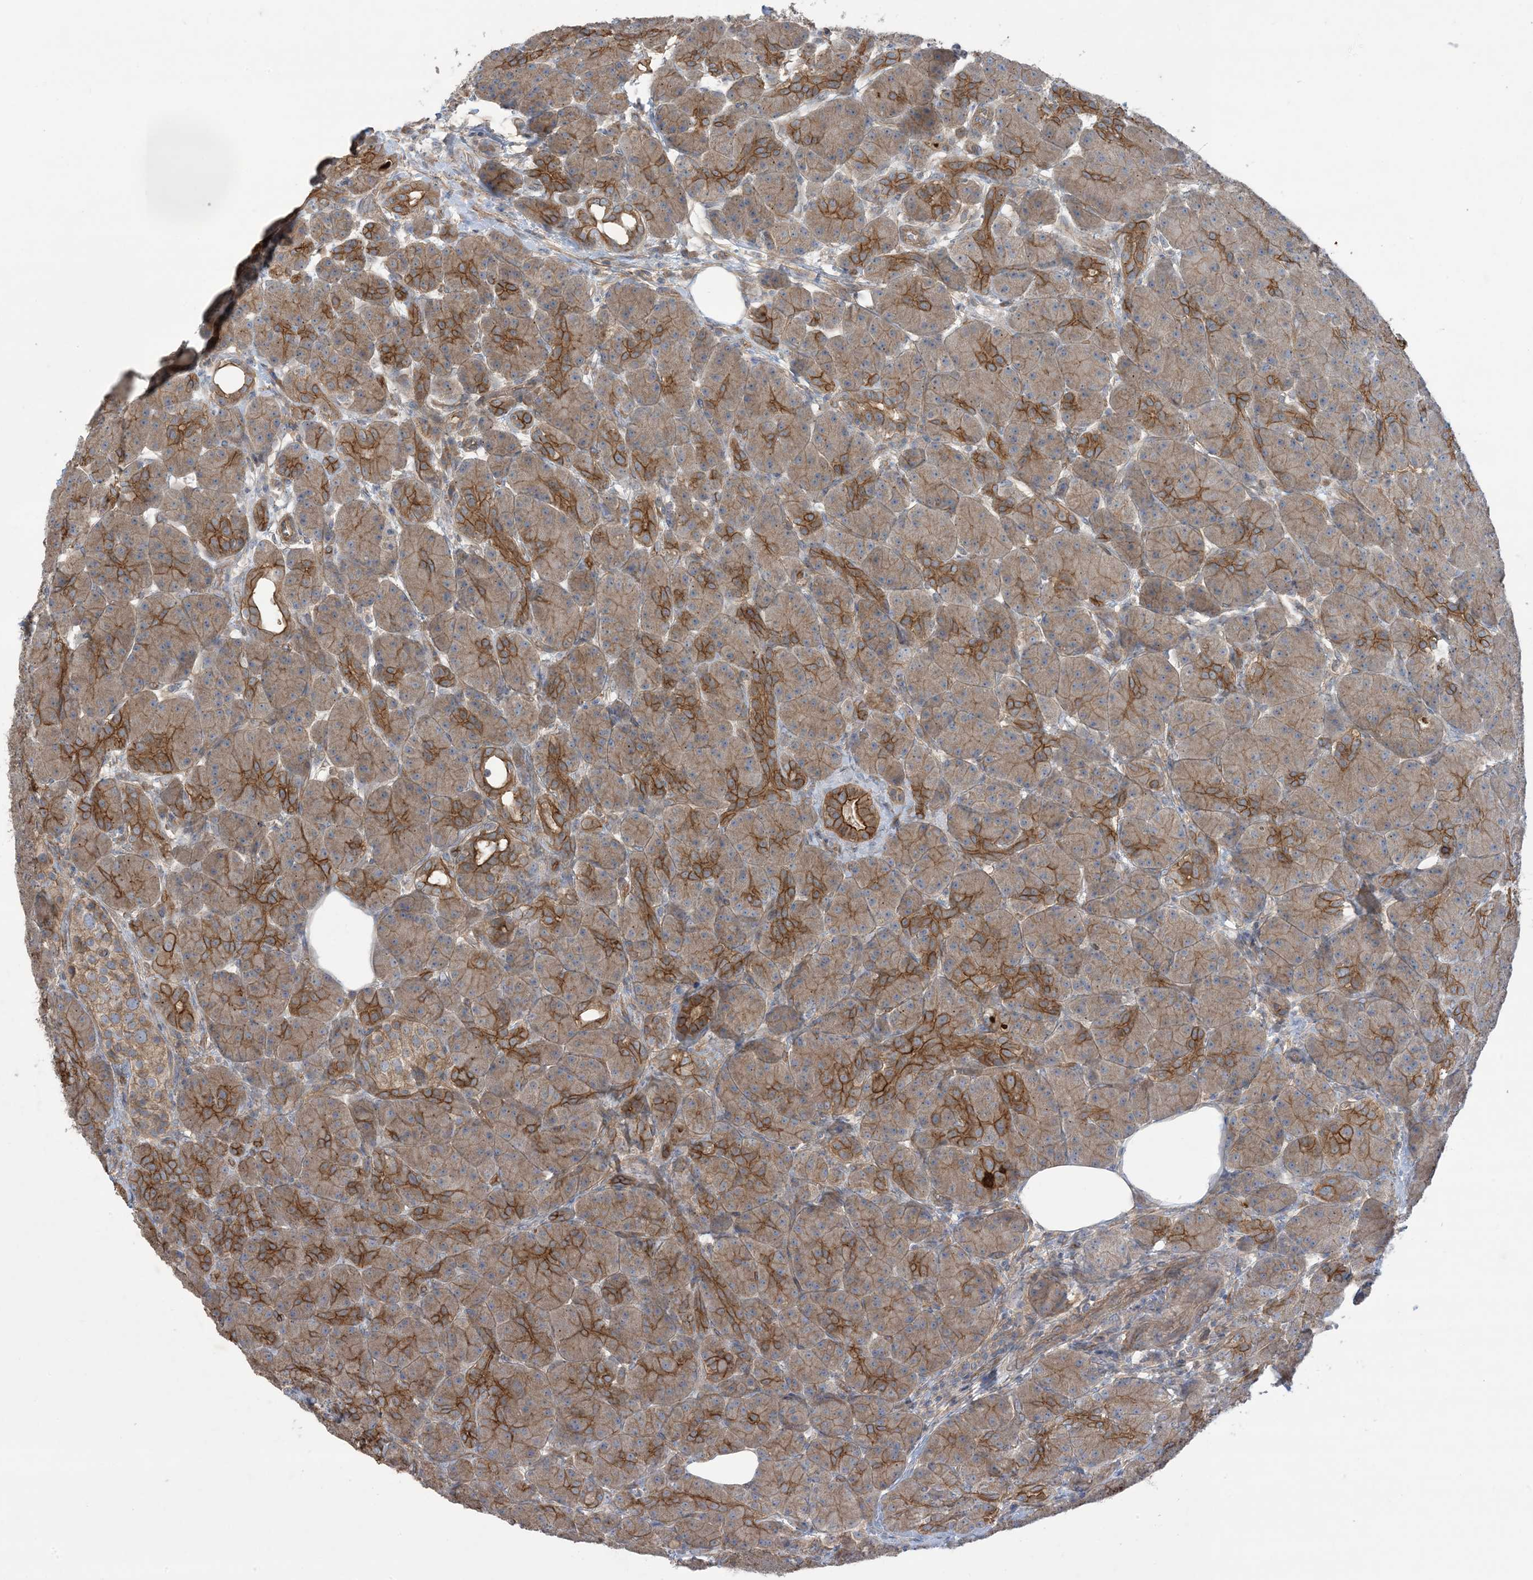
{"staining": {"intensity": "strong", "quantity": "25%-75%", "location": "cytoplasmic/membranous"}, "tissue": "pancreas", "cell_type": "Exocrine glandular cells", "image_type": "normal", "snomed": [{"axis": "morphology", "description": "Normal tissue, NOS"}, {"axis": "topography", "description": "Pancreas"}], "caption": "Pancreas was stained to show a protein in brown. There is high levels of strong cytoplasmic/membranous staining in approximately 25%-75% of exocrine glandular cells. (Stains: DAB (3,3'-diaminobenzidine) in brown, nuclei in blue, Microscopy: brightfield microscopy at high magnification).", "gene": "CCNY", "patient": {"sex": "male", "age": 63}}